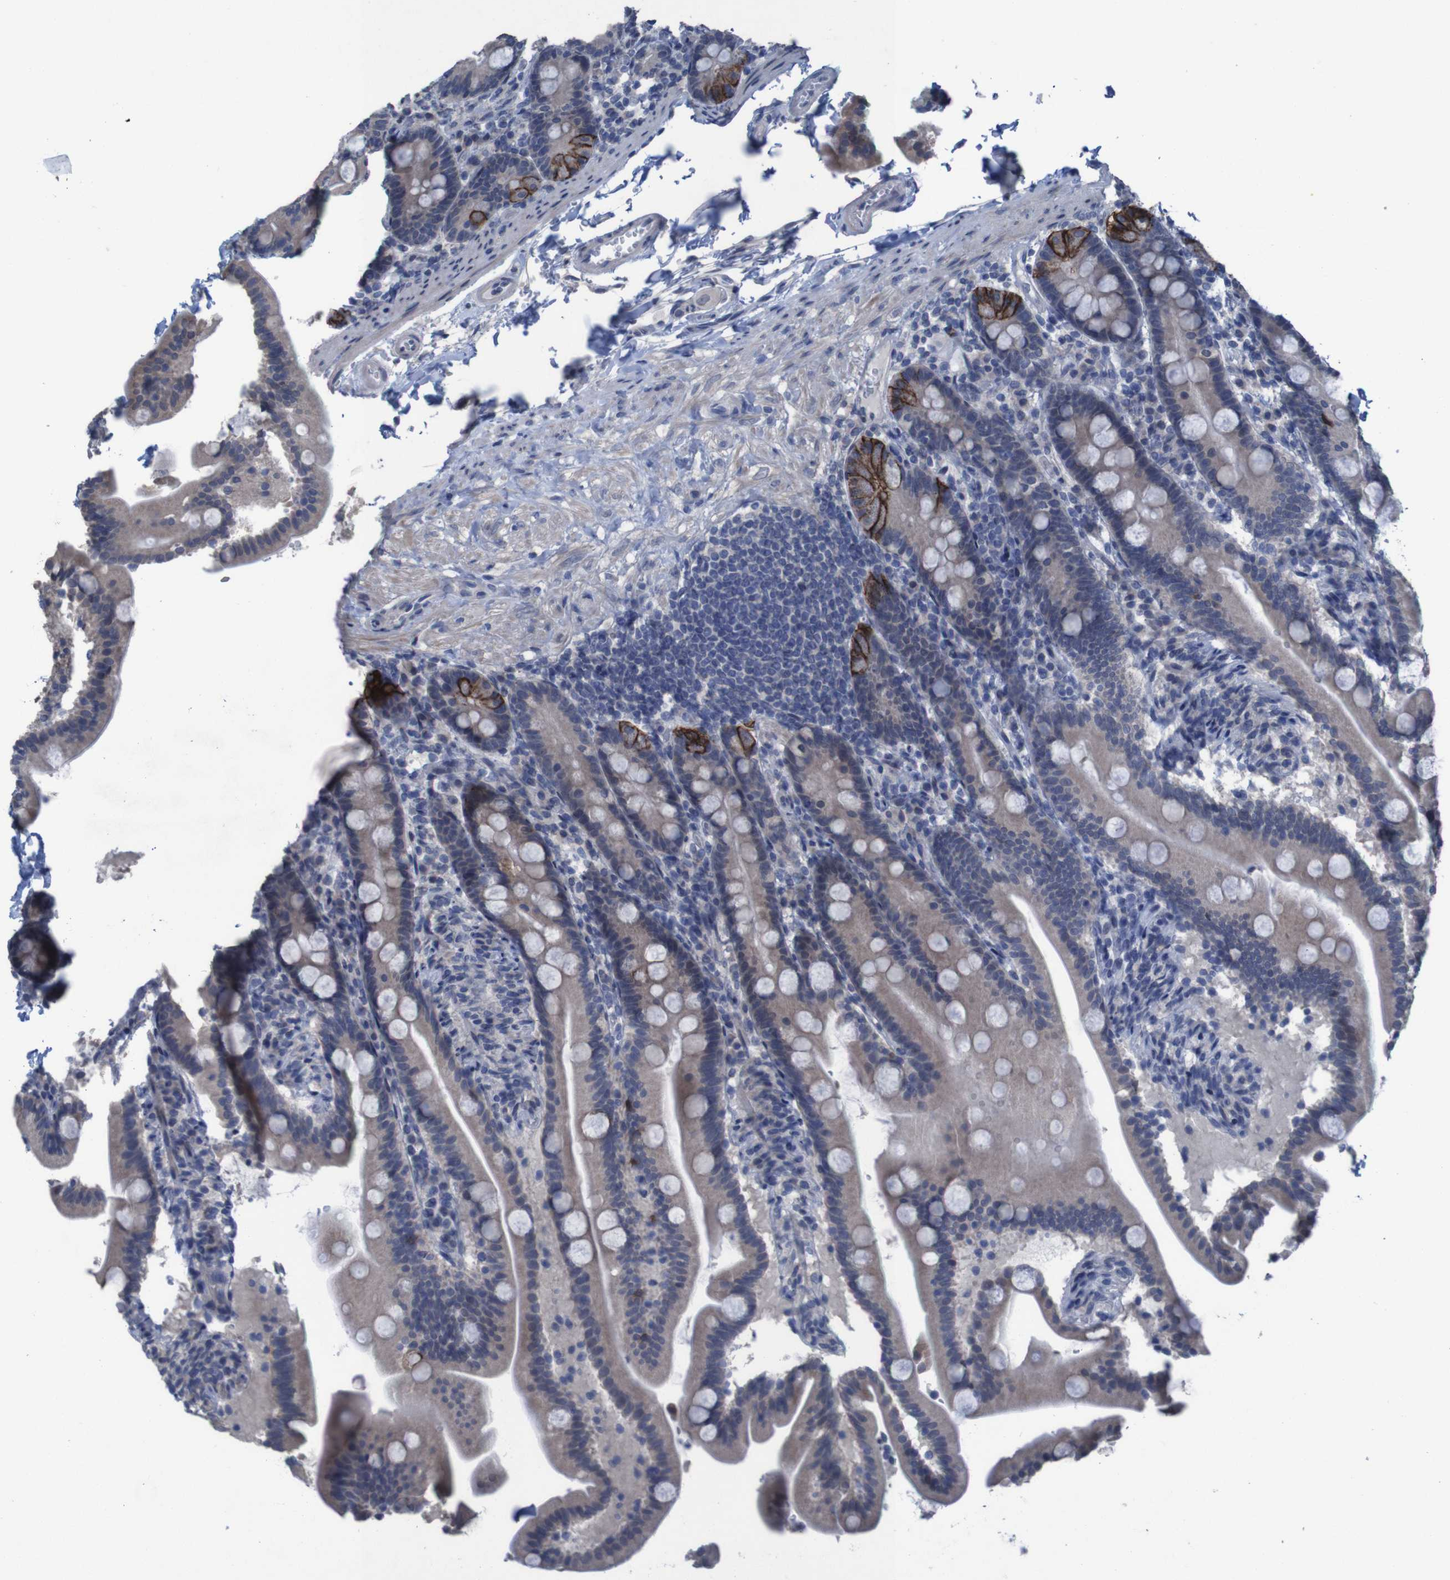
{"staining": {"intensity": "moderate", "quantity": "<25%", "location": "cytoplasmic/membranous"}, "tissue": "duodenum", "cell_type": "Glandular cells", "image_type": "normal", "snomed": [{"axis": "morphology", "description": "Normal tissue, NOS"}, {"axis": "topography", "description": "Duodenum"}], "caption": "The photomicrograph exhibits staining of unremarkable duodenum, revealing moderate cytoplasmic/membranous protein positivity (brown color) within glandular cells. The staining was performed using DAB (3,3'-diaminobenzidine), with brown indicating positive protein expression. Nuclei are stained blue with hematoxylin.", "gene": "CLDN18", "patient": {"sex": "male", "age": 54}}